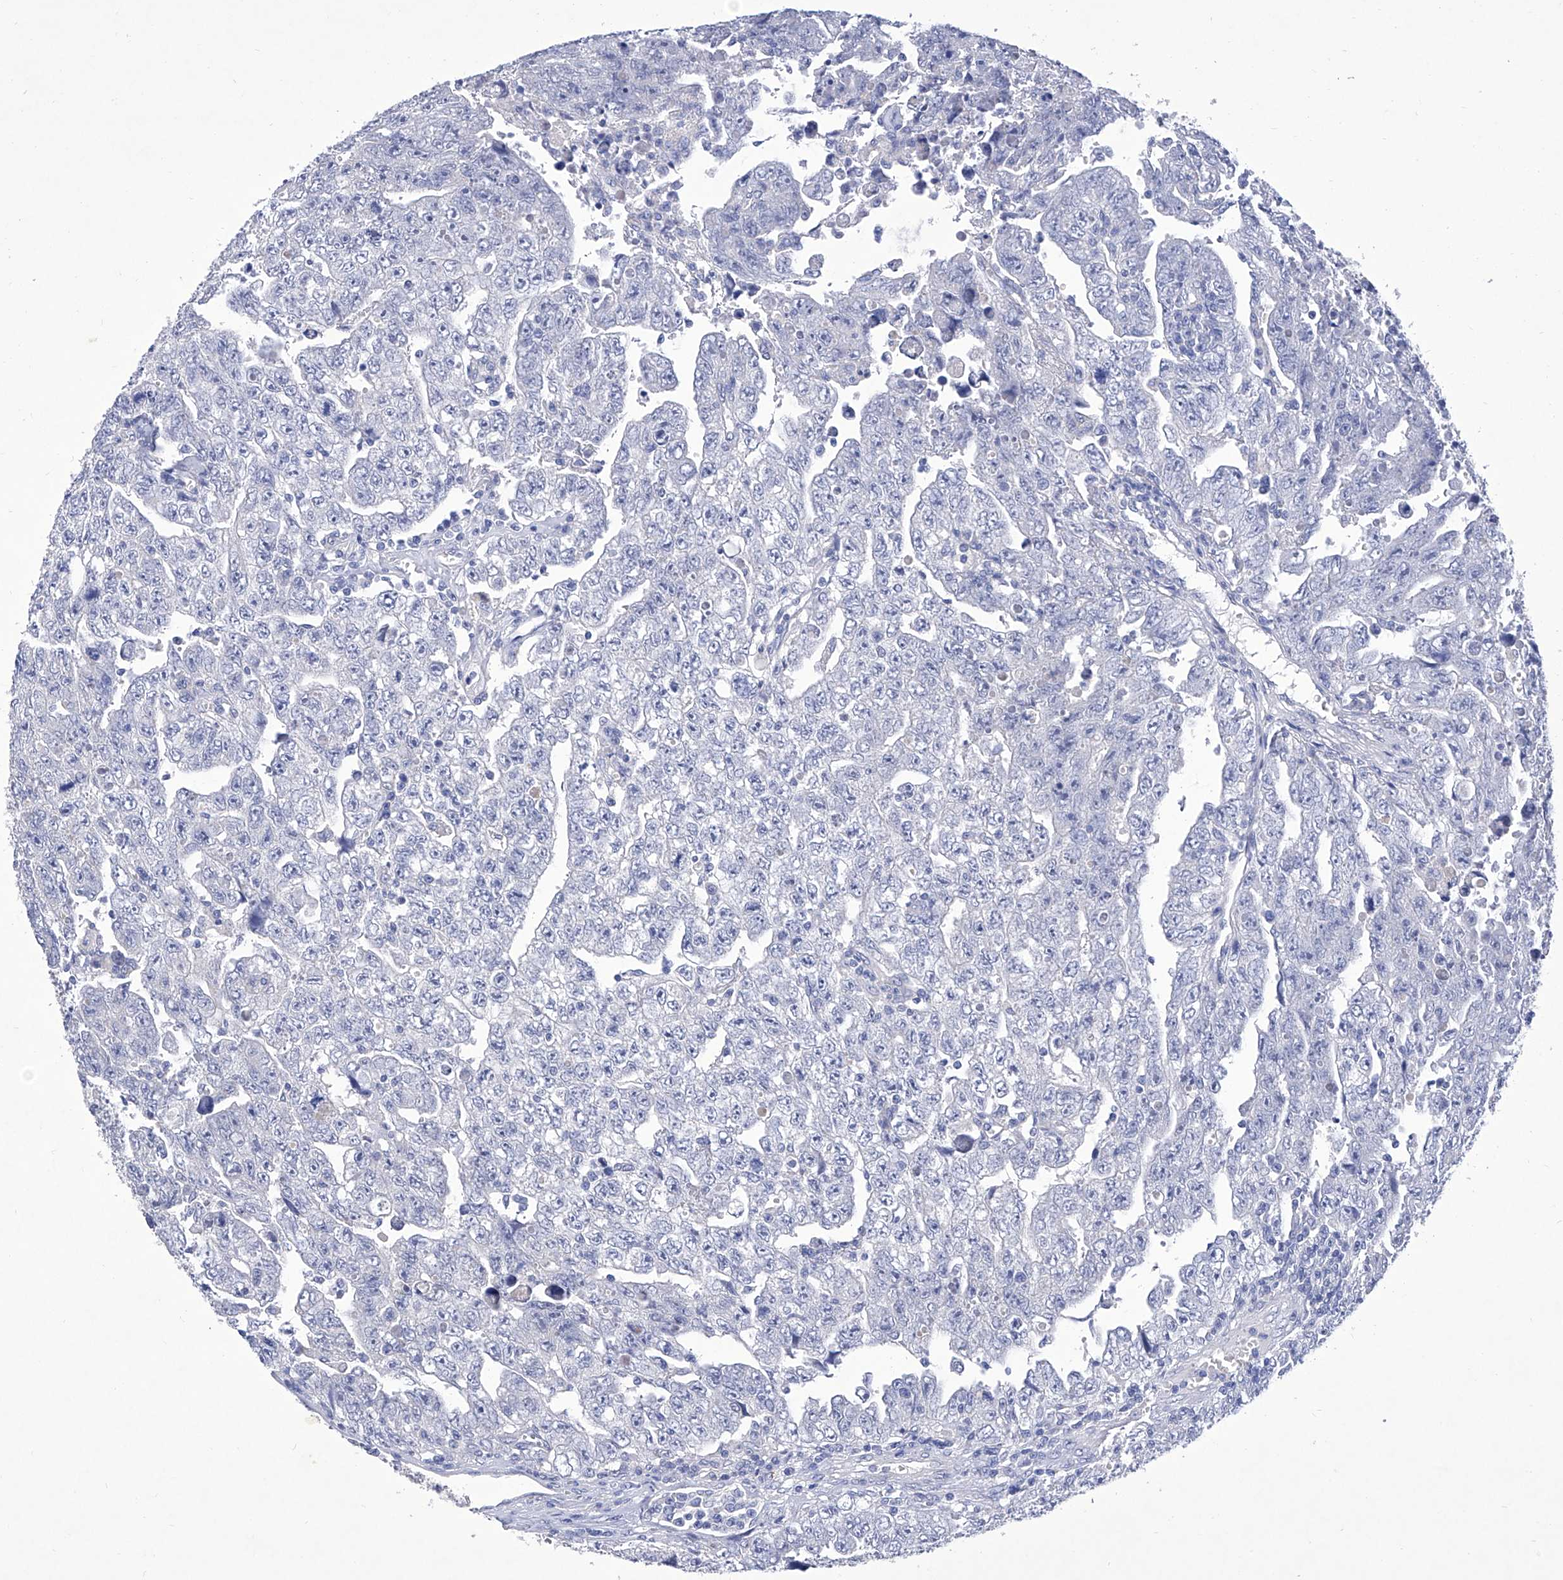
{"staining": {"intensity": "negative", "quantity": "none", "location": "none"}, "tissue": "testis cancer", "cell_type": "Tumor cells", "image_type": "cancer", "snomed": [{"axis": "morphology", "description": "Carcinoma, Embryonal, NOS"}, {"axis": "topography", "description": "Testis"}], "caption": "An IHC histopathology image of testis cancer is shown. There is no staining in tumor cells of testis cancer. (Brightfield microscopy of DAB (3,3'-diaminobenzidine) IHC at high magnification).", "gene": "IFNL2", "patient": {"sex": "male", "age": 28}}